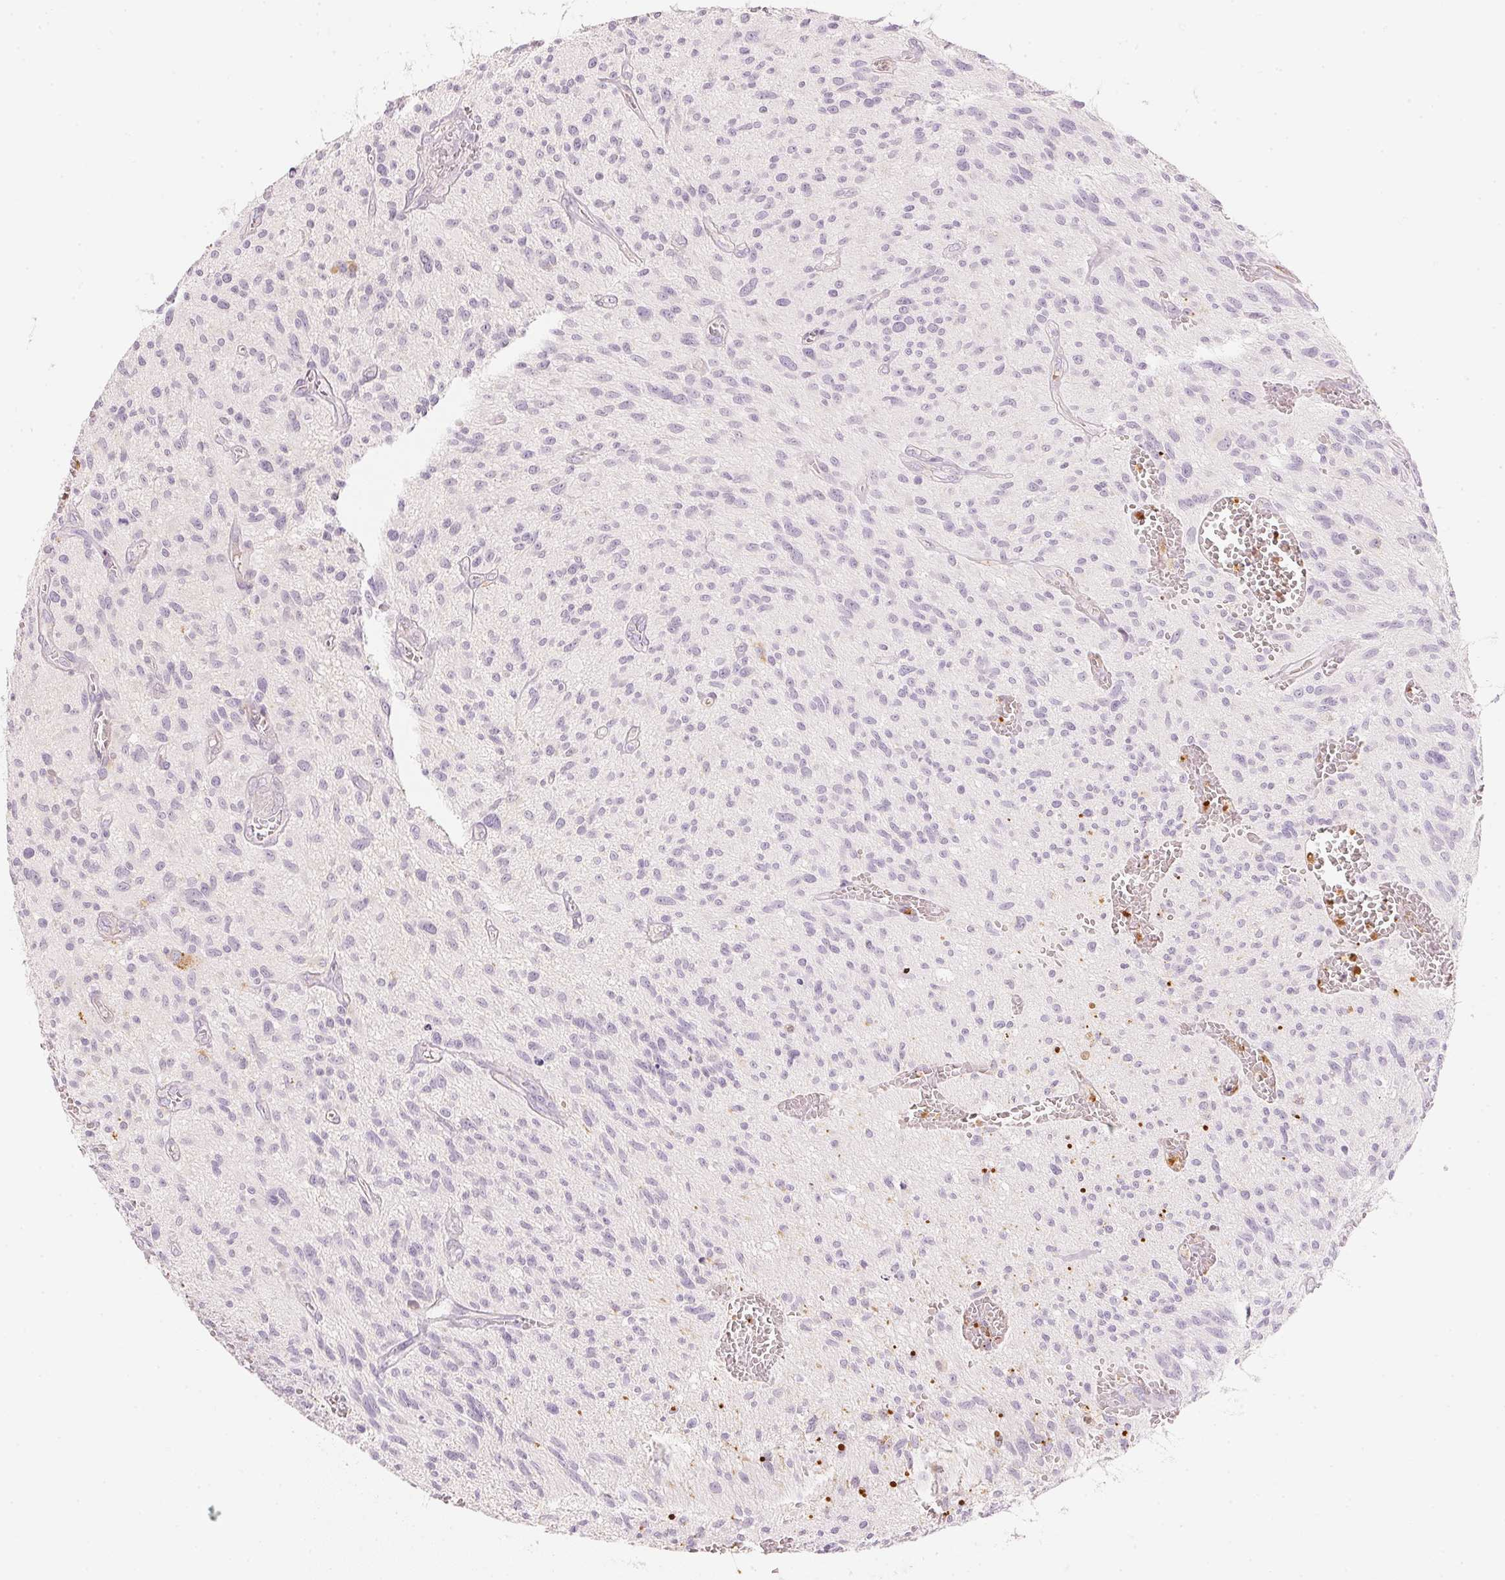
{"staining": {"intensity": "negative", "quantity": "none", "location": "none"}, "tissue": "glioma", "cell_type": "Tumor cells", "image_type": "cancer", "snomed": [{"axis": "morphology", "description": "Glioma, malignant, High grade"}, {"axis": "topography", "description": "Brain"}], "caption": "Immunohistochemistry of high-grade glioma (malignant) displays no expression in tumor cells.", "gene": "RMDN2", "patient": {"sex": "male", "age": 75}}